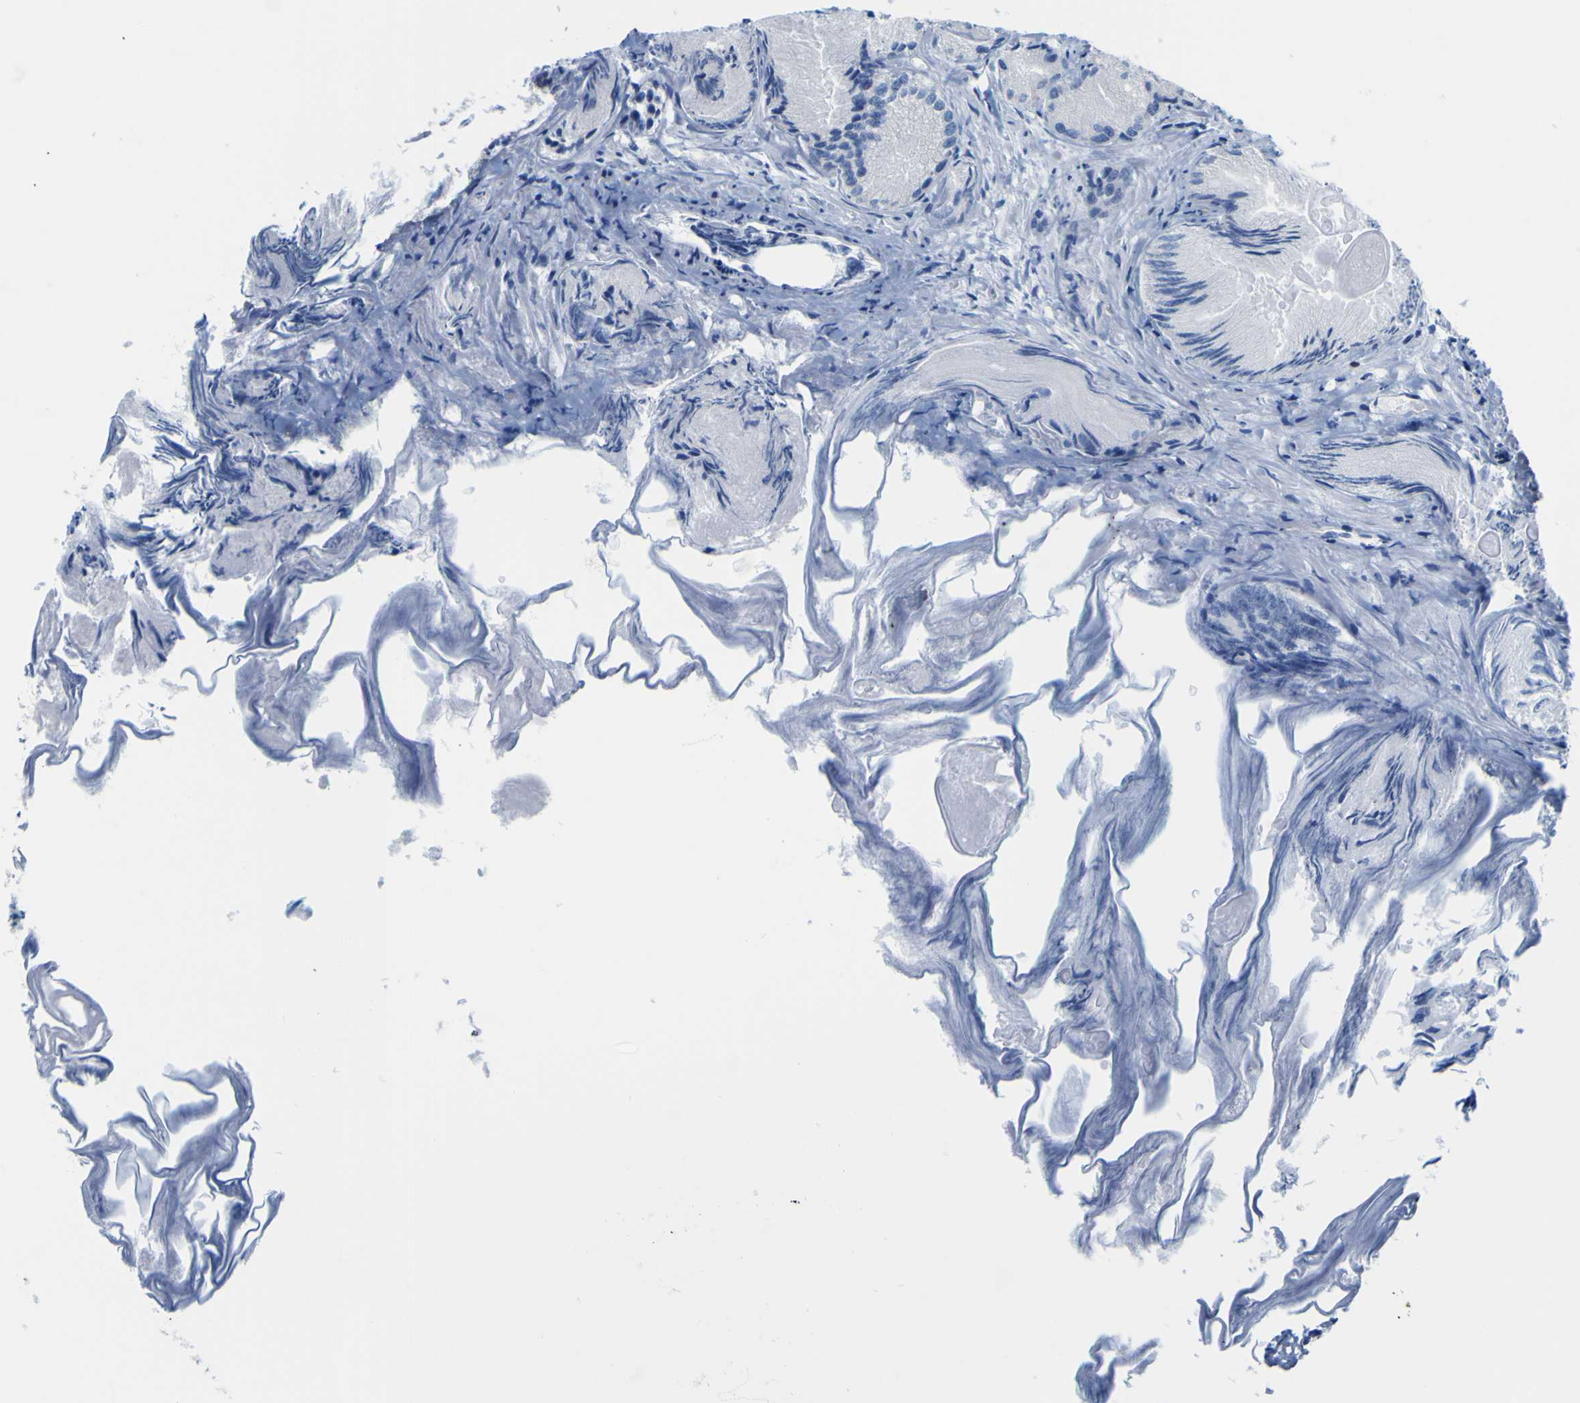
{"staining": {"intensity": "negative", "quantity": "none", "location": "none"}, "tissue": "prostate cancer", "cell_type": "Tumor cells", "image_type": "cancer", "snomed": [{"axis": "morphology", "description": "Adenocarcinoma, Low grade"}, {"axis": "topography", "description": "Prostate"}], "caption": "There is no significant staining in tumor cells of adenocarcinoma (low-grade) (prostate).", "gene": "JPH1", "patient": {"sex": "male", "age": 72}}